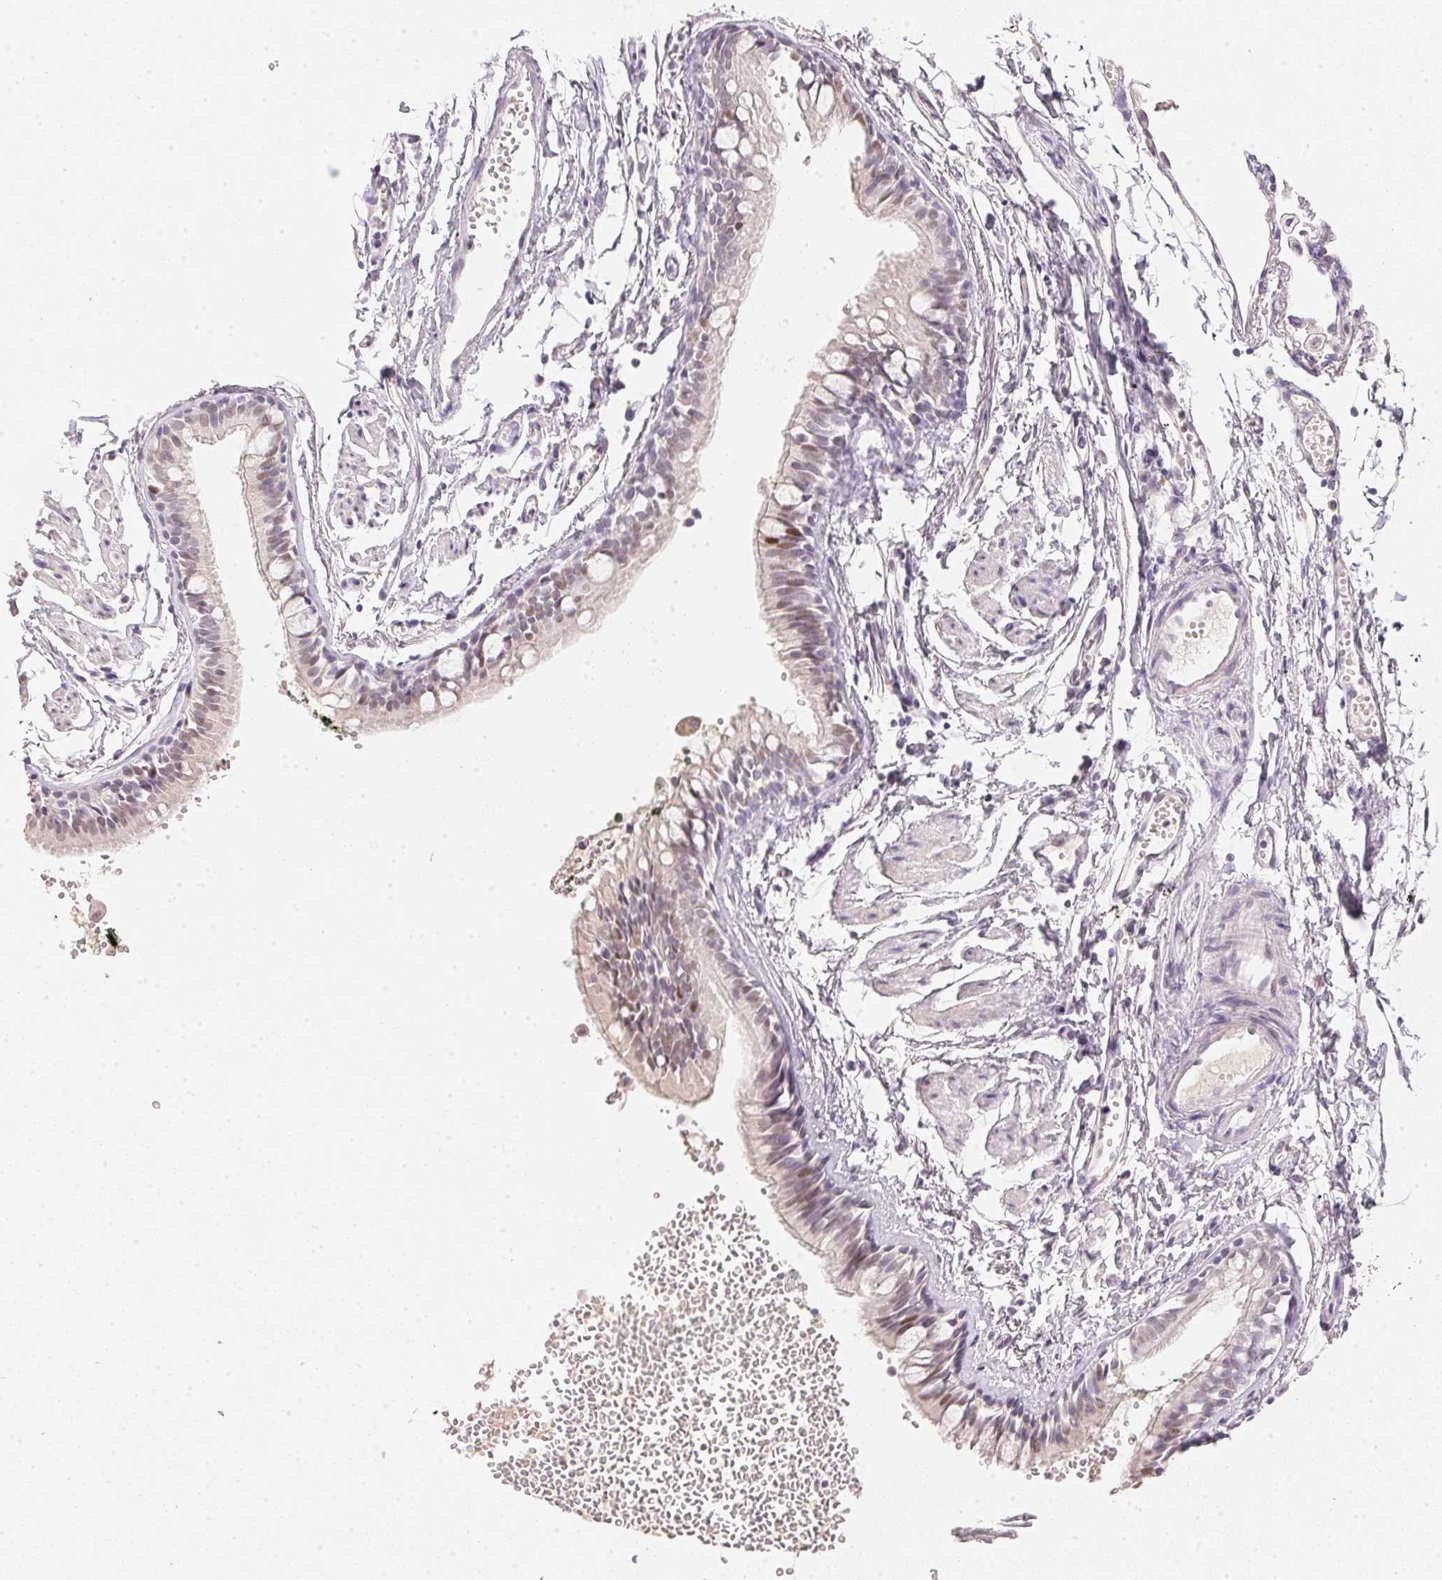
{"staining": {"intensity": "moderate", "quantity": "<25%", "location": "nuclear"}, "tissue": "bronchus", "cell_type": "Respiratory epithelial cells", "image_type": "normal", "snomed": [{"axis": "morphology", "description": "Normal tissue, NOS"}, {"axis": "topography", "description": "Cartilage tissue"}, {"axis": "topography", "description": "Bronchus"}], "caption": "Protein staining demonstrates moderate nuclear staining in about <25% of respiratory epithelial cells in normal bronchus. (DAB = brown stain, brightfield microscopy at high magnification).", "gene": "POLR3G", "patient": {"sex": "female", "age": 59}}